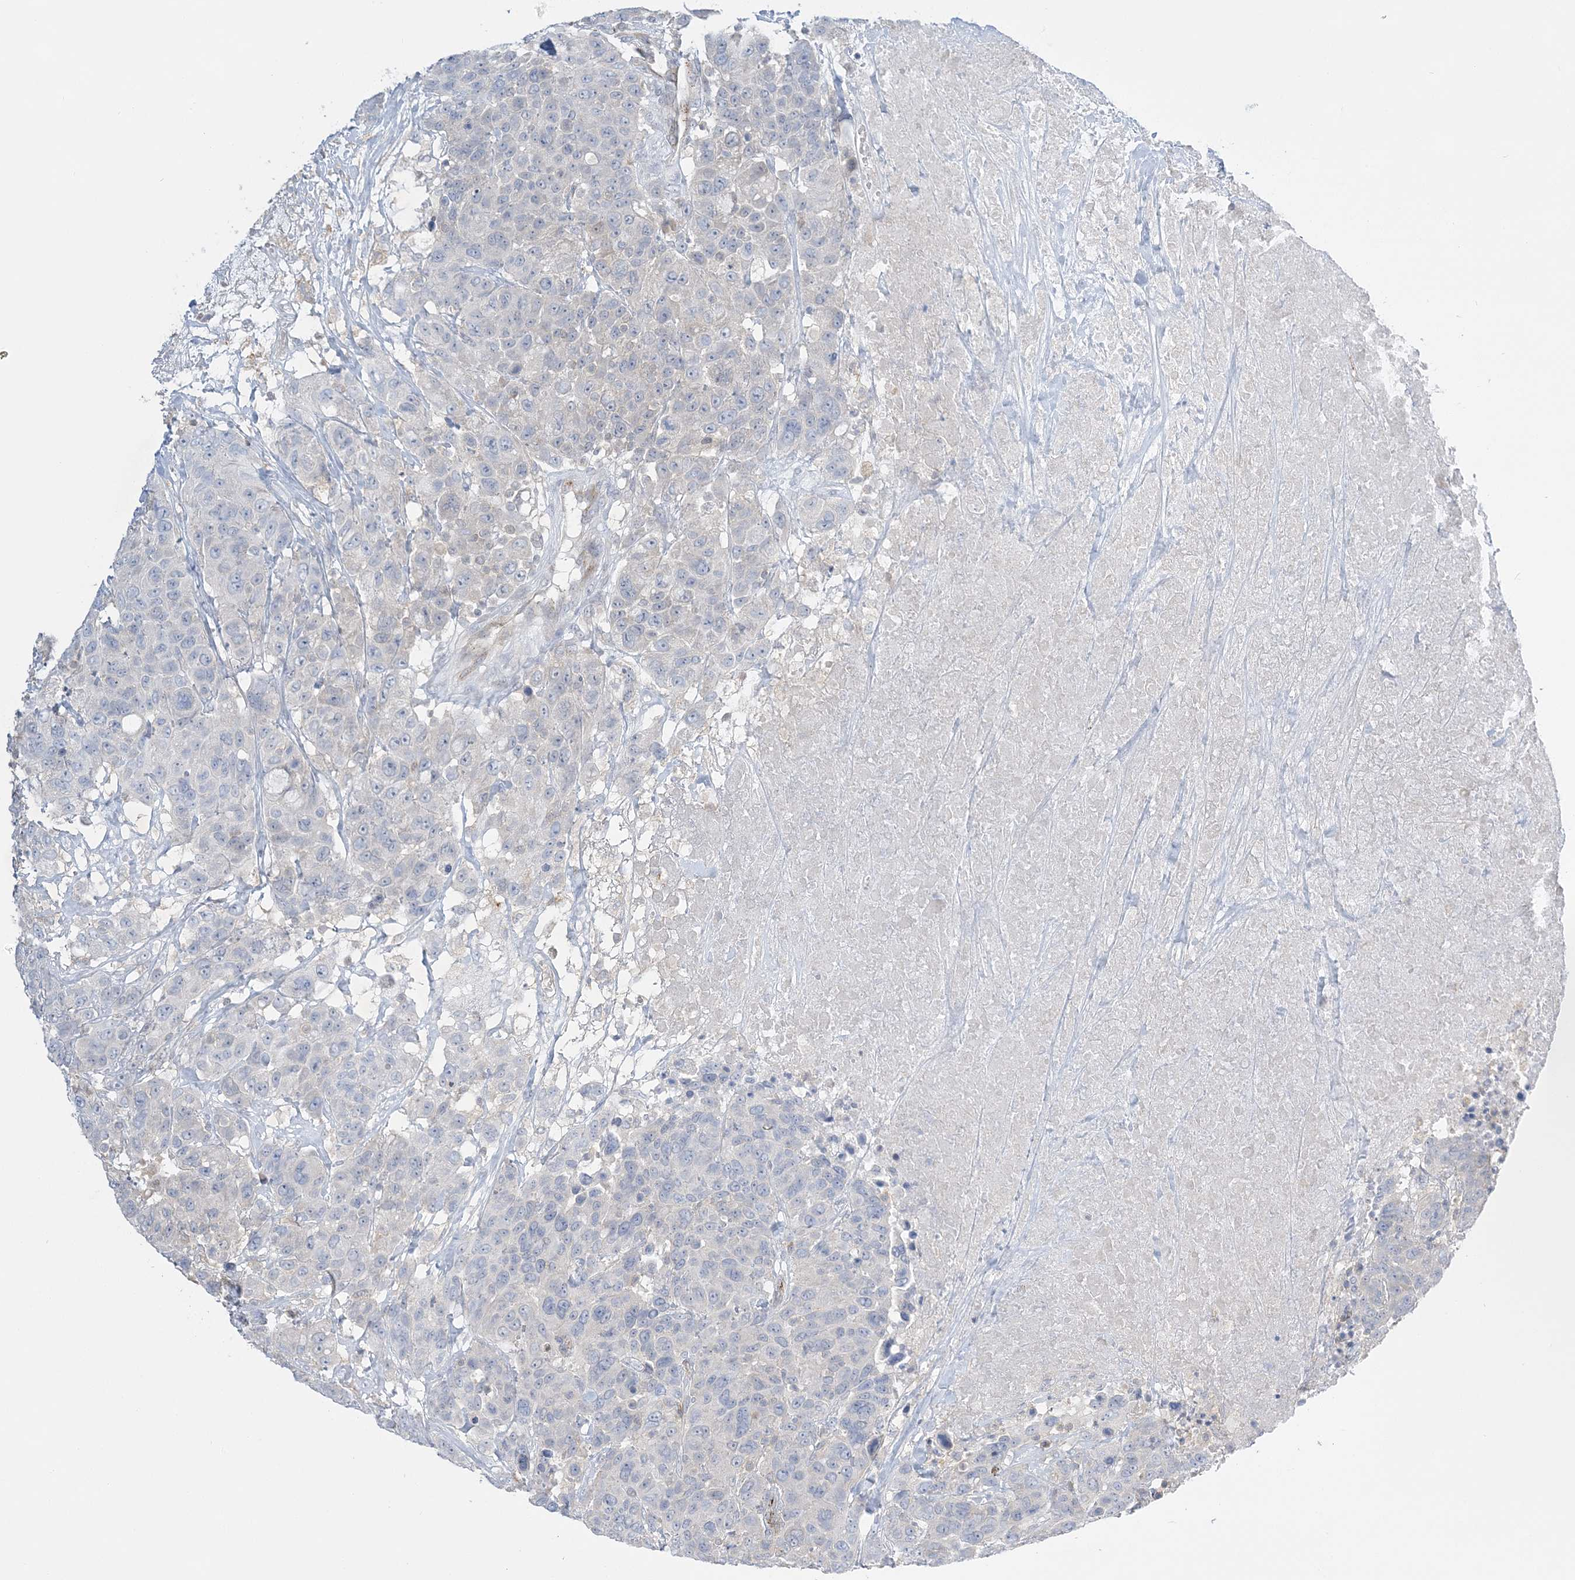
{"staining": {"intensity": "negative", "quantity": "none", "location": "none"}, "tissue": "breast cancer", "cell_type": "Tumor cells", "image_type": "cancer", "snomed": [{"axis": "morphology", "description": "Duct carcinoma"}, {"axis": "topography", "description": "Breast"}], "caption": "Tumor cells are negative for brown protein staining in infiltrating ductal carcinoma (breast).", "gene": "INPP1", "patient": {"sex": "female", "age": 37}}